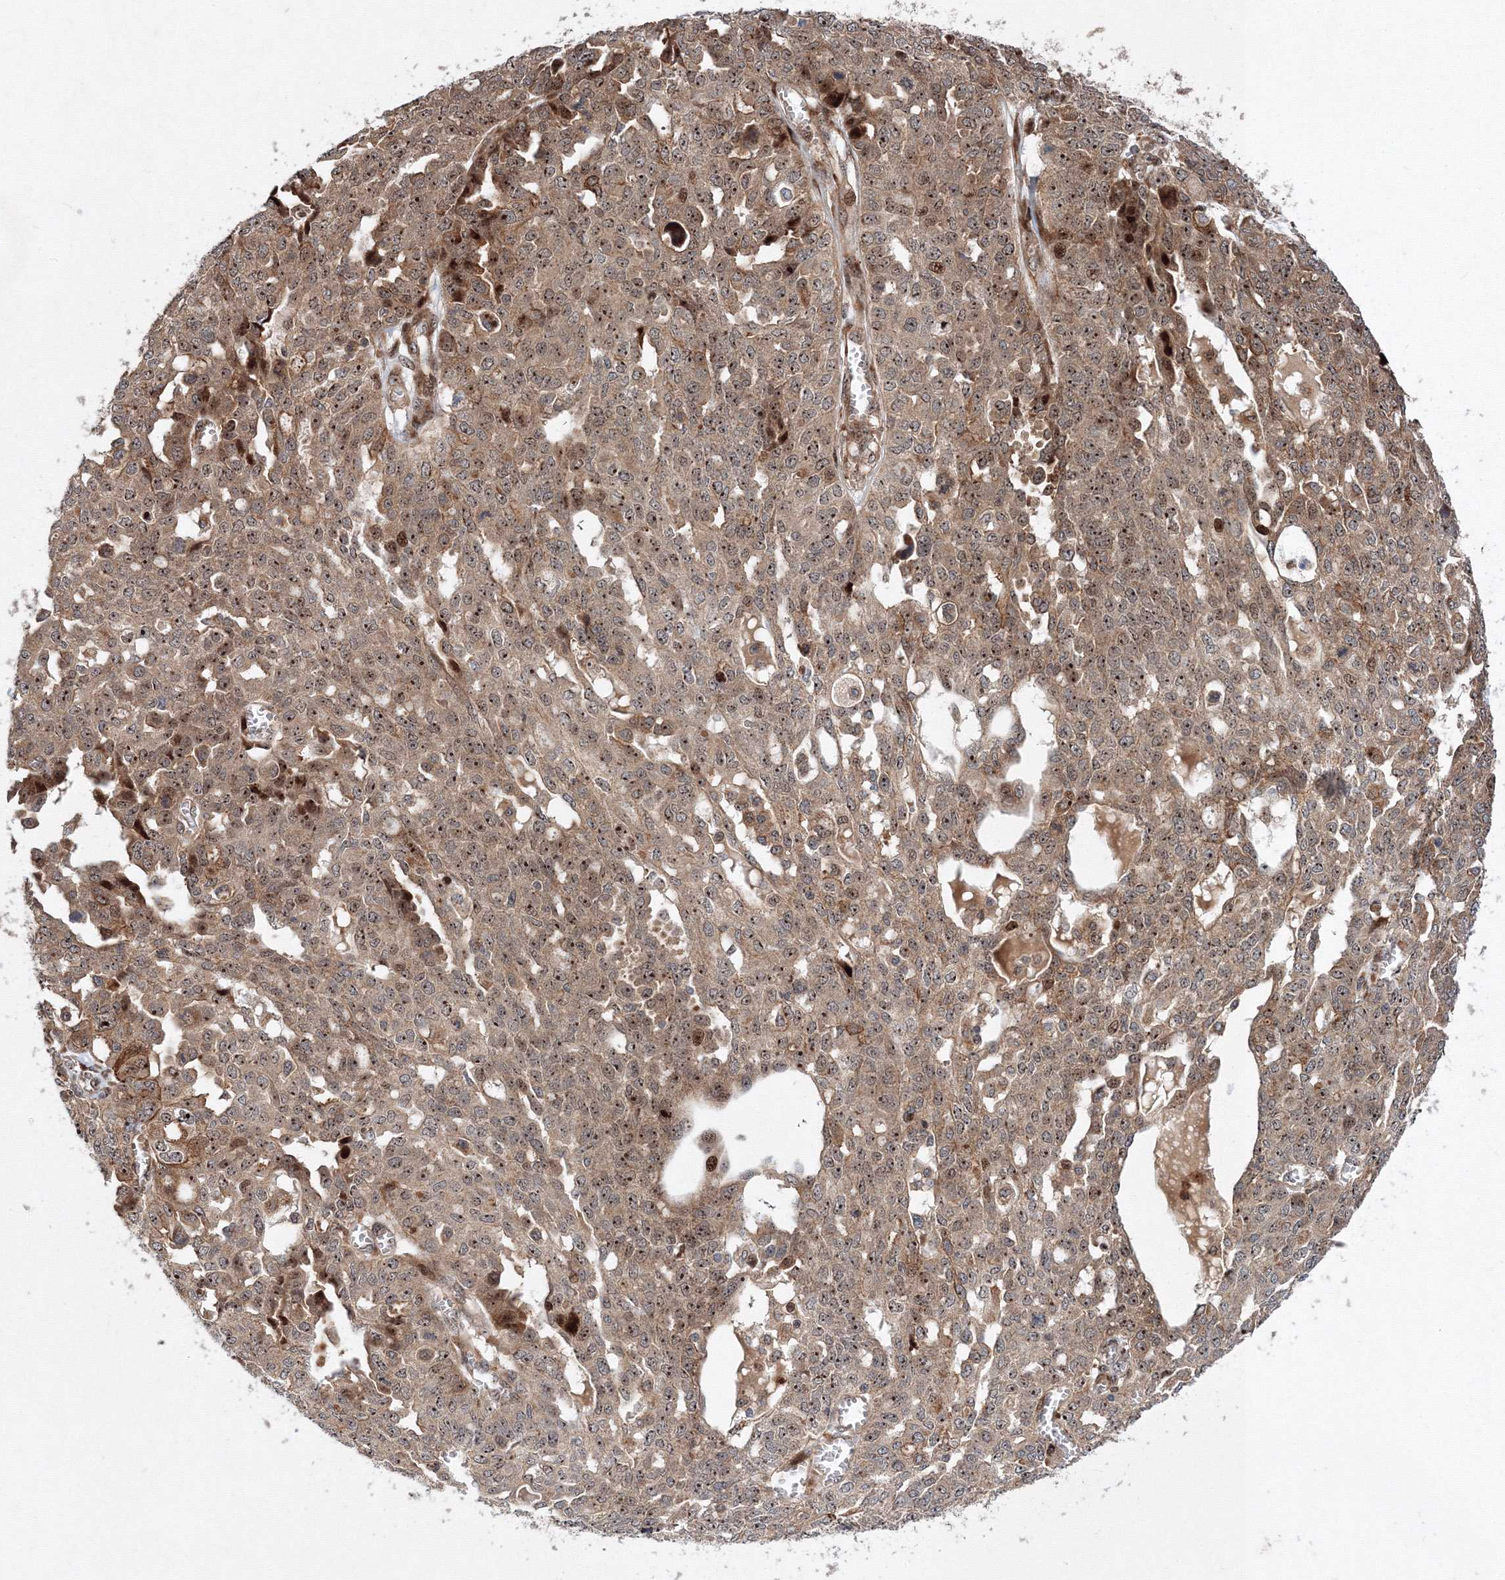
{"staining": {"intensity": "moderate", "quantity": ">75%", "location": "cytoplasmic/membranous,nuclear"}, "tissue": "ovarian cancer", "cell_type": "Tumor cells", "image_type": "cancer", "snomed": [{"axis": "morphology", "description": "Cystadenocarcinoma, serous, NOS"}, {"axis": "topography", "description": "Soft tissue"}, {"axis": "topography", "description": "Ovary"}], "caption": "Approximately >75% of tumor cells in human ovarian cancer exhibit moderate cytoplasmic/membranous and nuclear protein staining as visualized by brown immunohistochemical staining.", "gene": "ANKAR", "patient": {"sex": "female", "age": 57}}